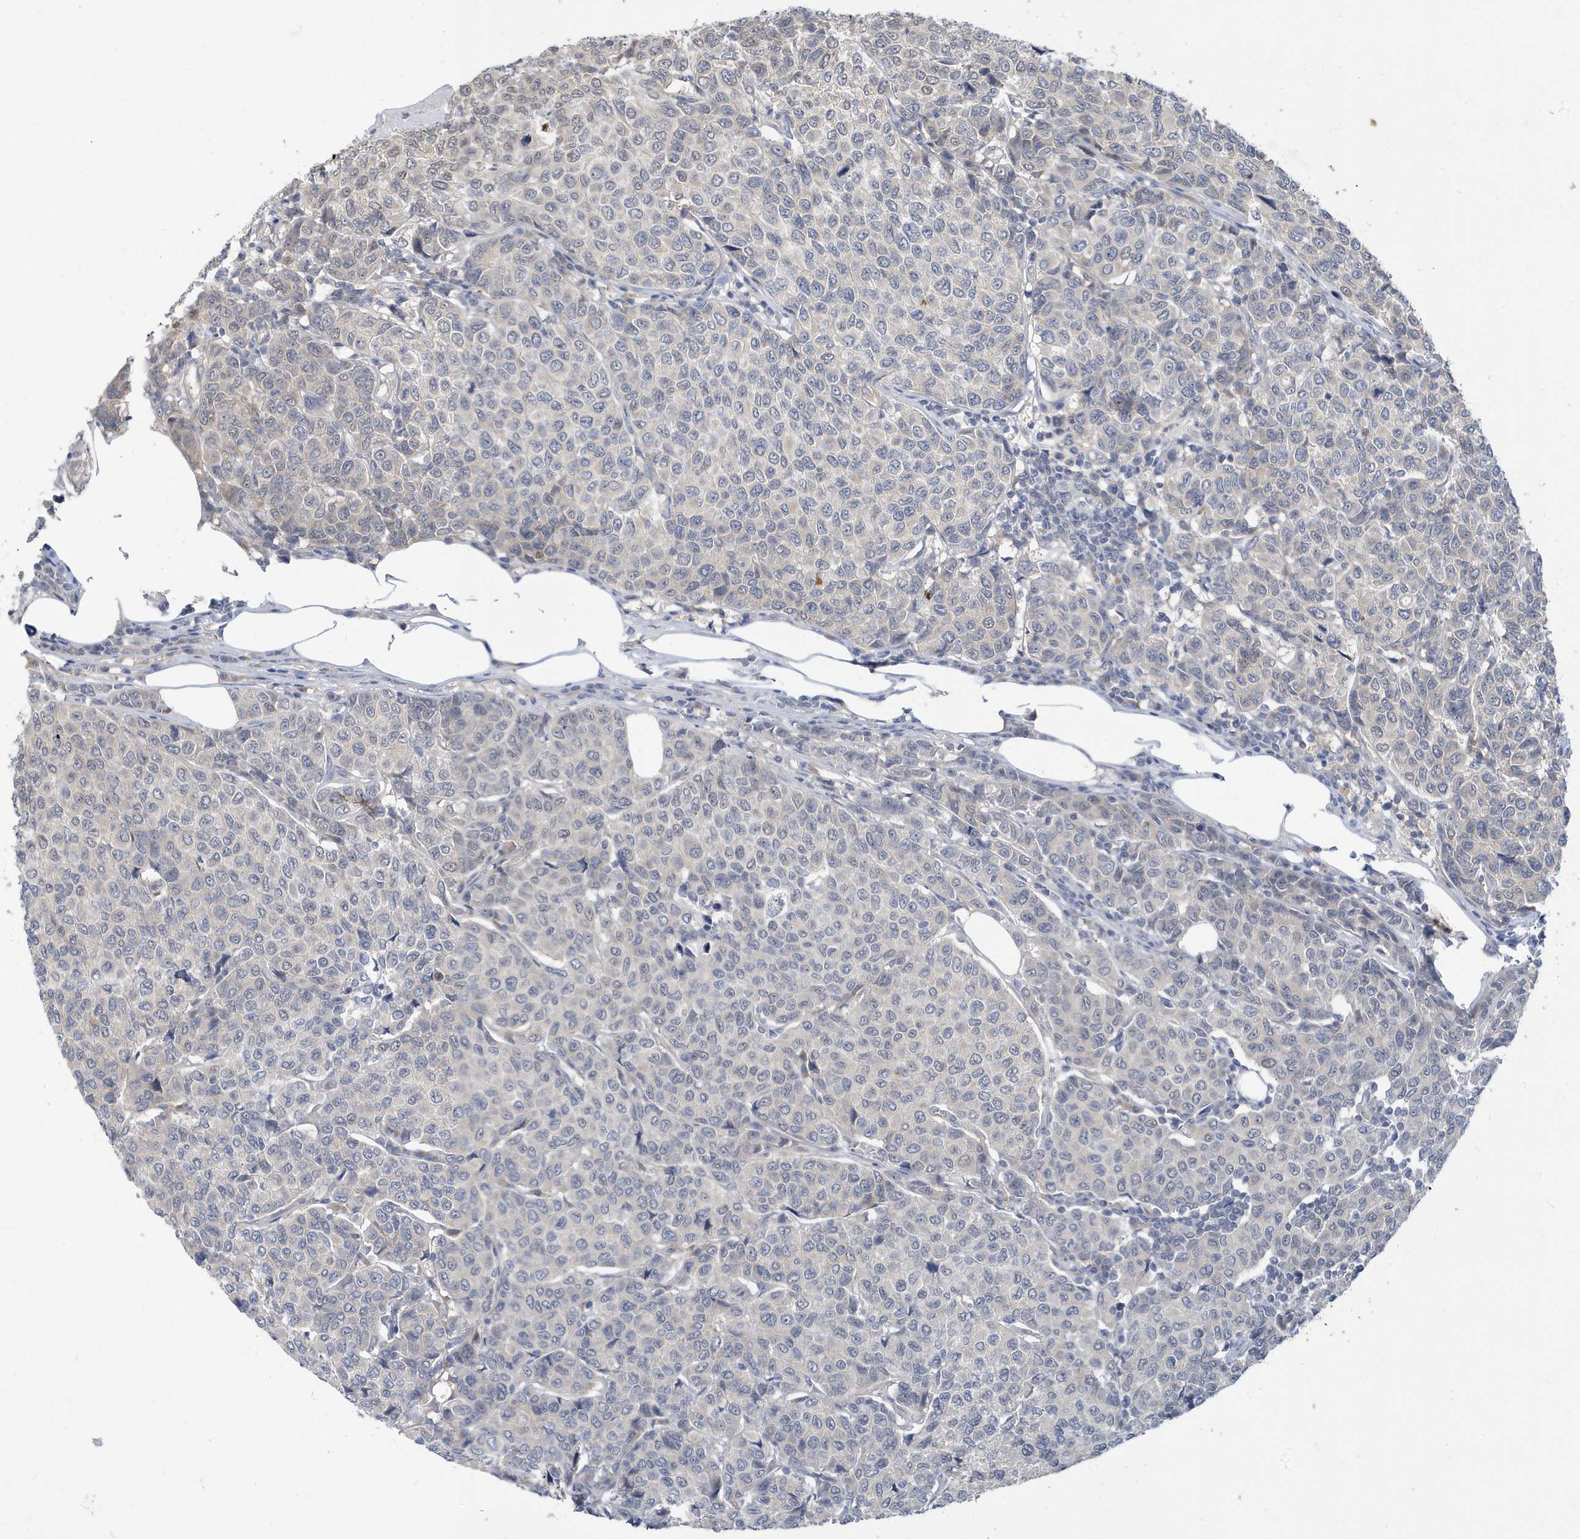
{"staining": {"intensity": "negative", "quantity": "none", "location": "none"}, "tissue": "breast cancer", "cell_type": "Tumor cells", "image_type": "cancer", "snomed": [{"axis": "morphology", "description": "Duct carcinoma"}, {"axis": "topography", "description": "Breast"}], "caption": "Invasive ductal carcinoma (breast) was stained to show a protein in brown. There is no significant expression in tumor cells.", "gene": "ZNF654", "patient": {"sex": "female", "age": 55}}